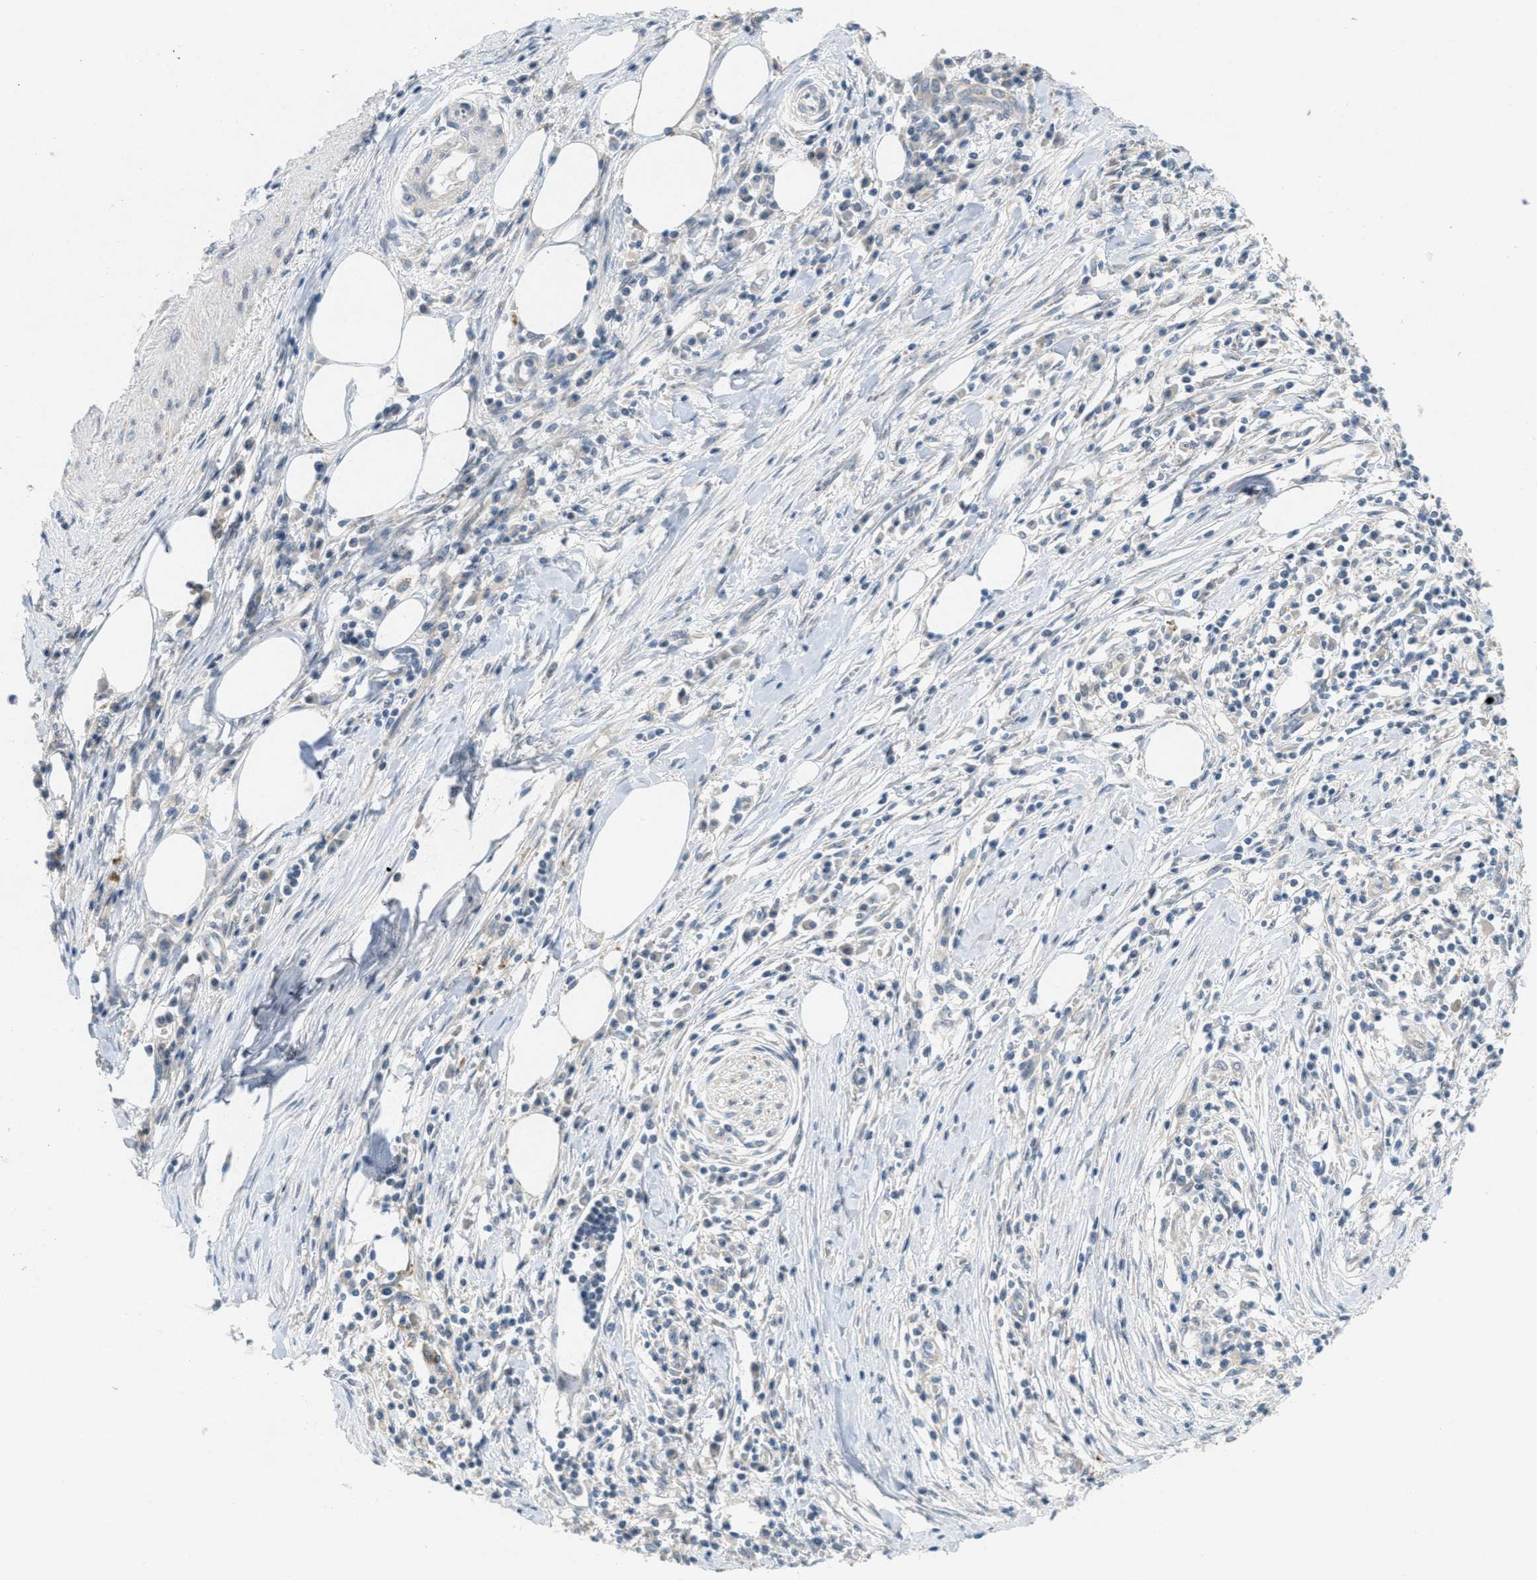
{"staining": {"intensity": "negative", "quantity": "none", "location": "none"}, "tissue": "pancreatic cancer", "cell_type": "Tumor cells", "image_type": "cancer", "snomed": [{"axis": "morphology", "description": "Adenocarcinoma, NOS"}, {"axis": "topography", "description": "Pancreas"}], "caption": "IHC image of neoplastic tissue: human pancreatic cancer stained with DAB exhibits no significant protein expression in tumor cells.", "gene": "SIGMAR1", "patient": {"sex": "female", "age": 70}}